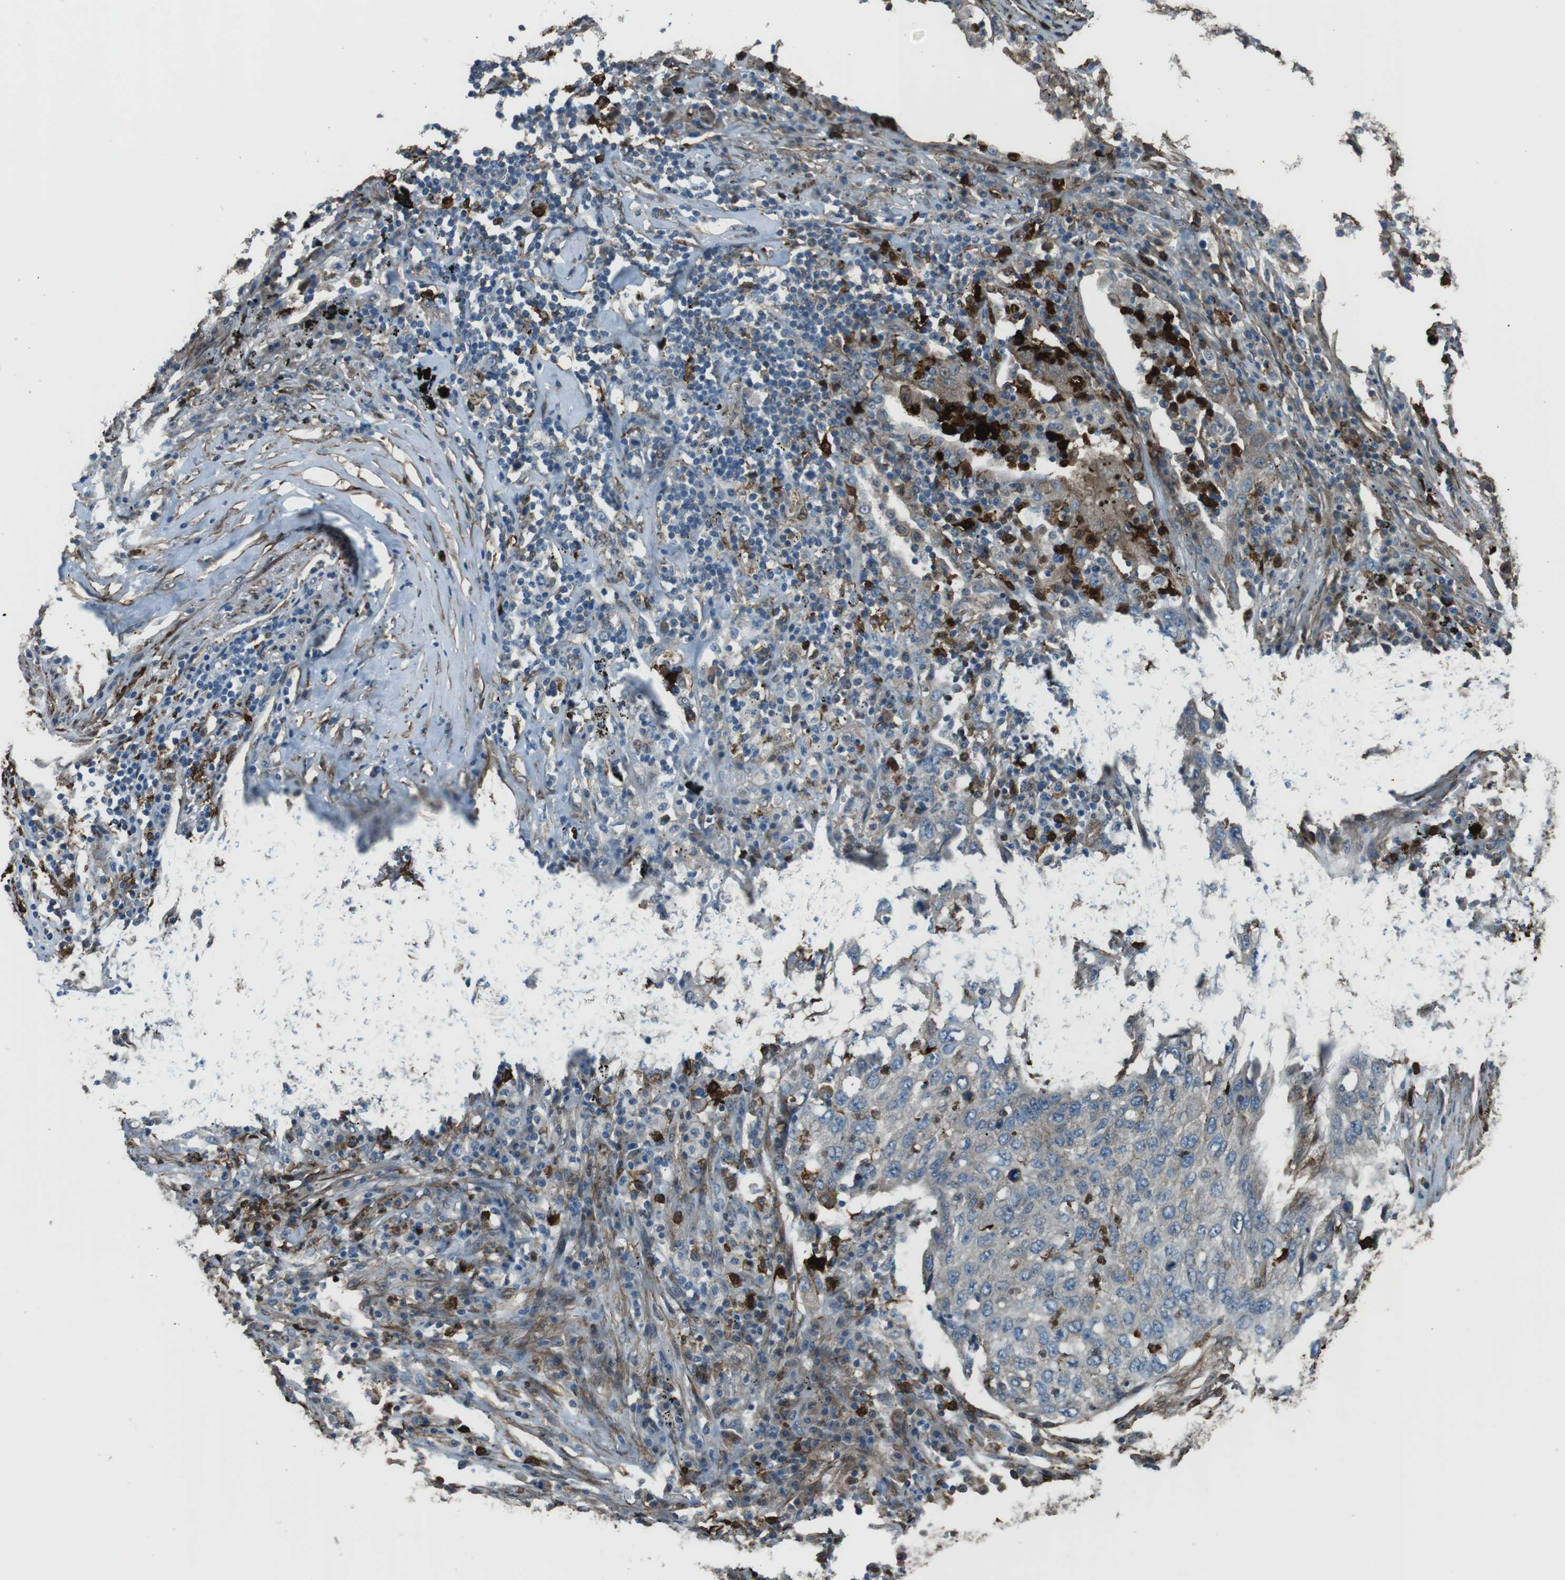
{"staining": {"intensity": "negative", "quantity": "none", "location": "none"}, "tissue": "lung cancer", "cell_type": "Tumor cells", "image_type": "cancer", "snomed": [{"axis": "morphology", "description": "Squamous cell carcinoma, NOS"}, {"axis": "topography", "description": "Lung"}], "caption": "IHC of human lung cancer (squamous cell carcinoma) displays no expression in tumor cells.", "gene": "SFT2D1", "patient": {"sex": "female", "age": 63}}